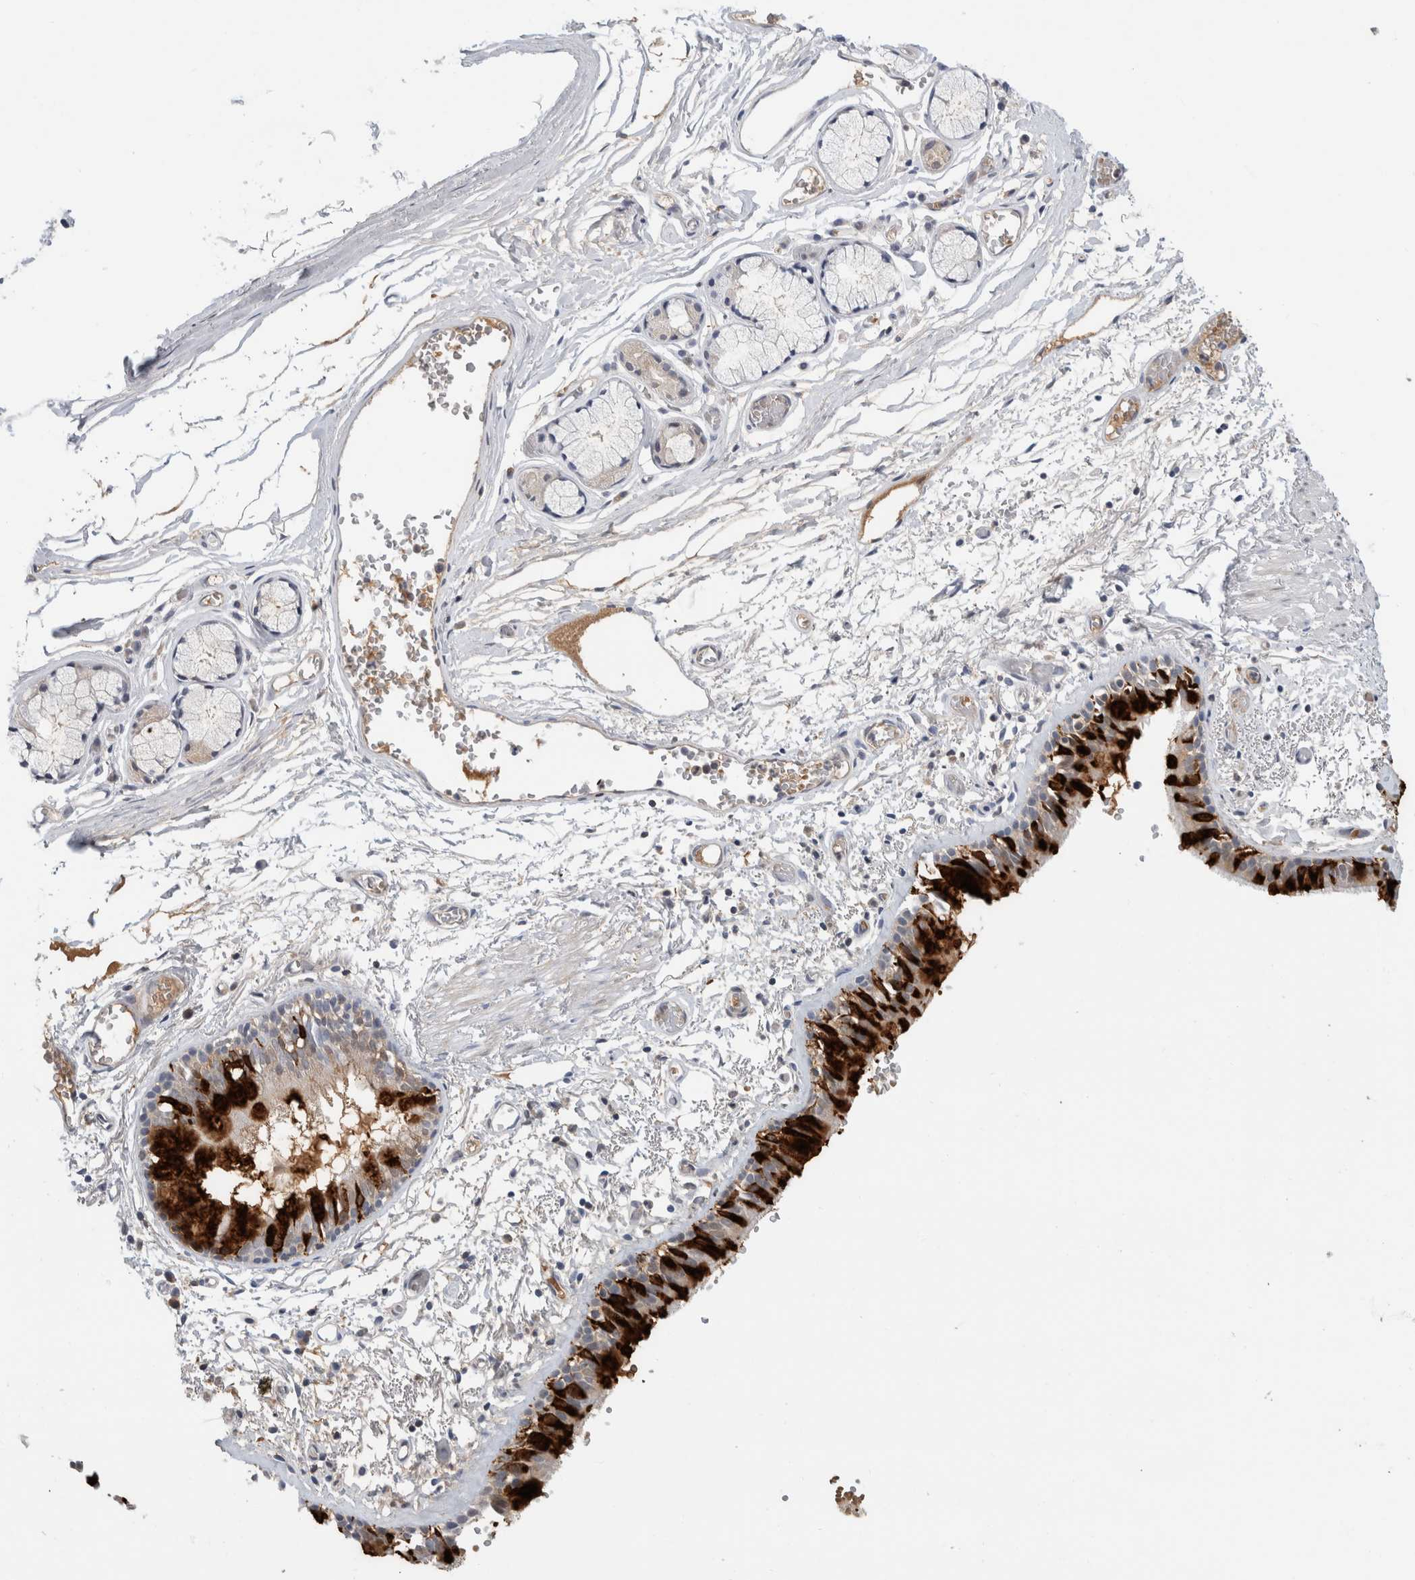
{"staining": {"intensity": "strong", "quantity": "25%-75%", "location": "cytoplasmic/membranous"}, "tissue": "bronchus", "cell_type": "Respiratory epithelial cells", "image_type": "normal", "snomed": [{"axis": "morphology", "description": "Normal tissue, NOS"}, {"axis": "topography", "description": "Bronchus"}, {"axis": "topography", "description": "Lung"}], "caption": "Normal bronchus displays strong cytoplasmic/membranous positivity in about 25%-75% of respiratory epithelial cells The protein is shown in brown color, while the nuclei are stained blue..", "gene": "SCGB1A1", "patient": {"sex": "male", "age": 56}}